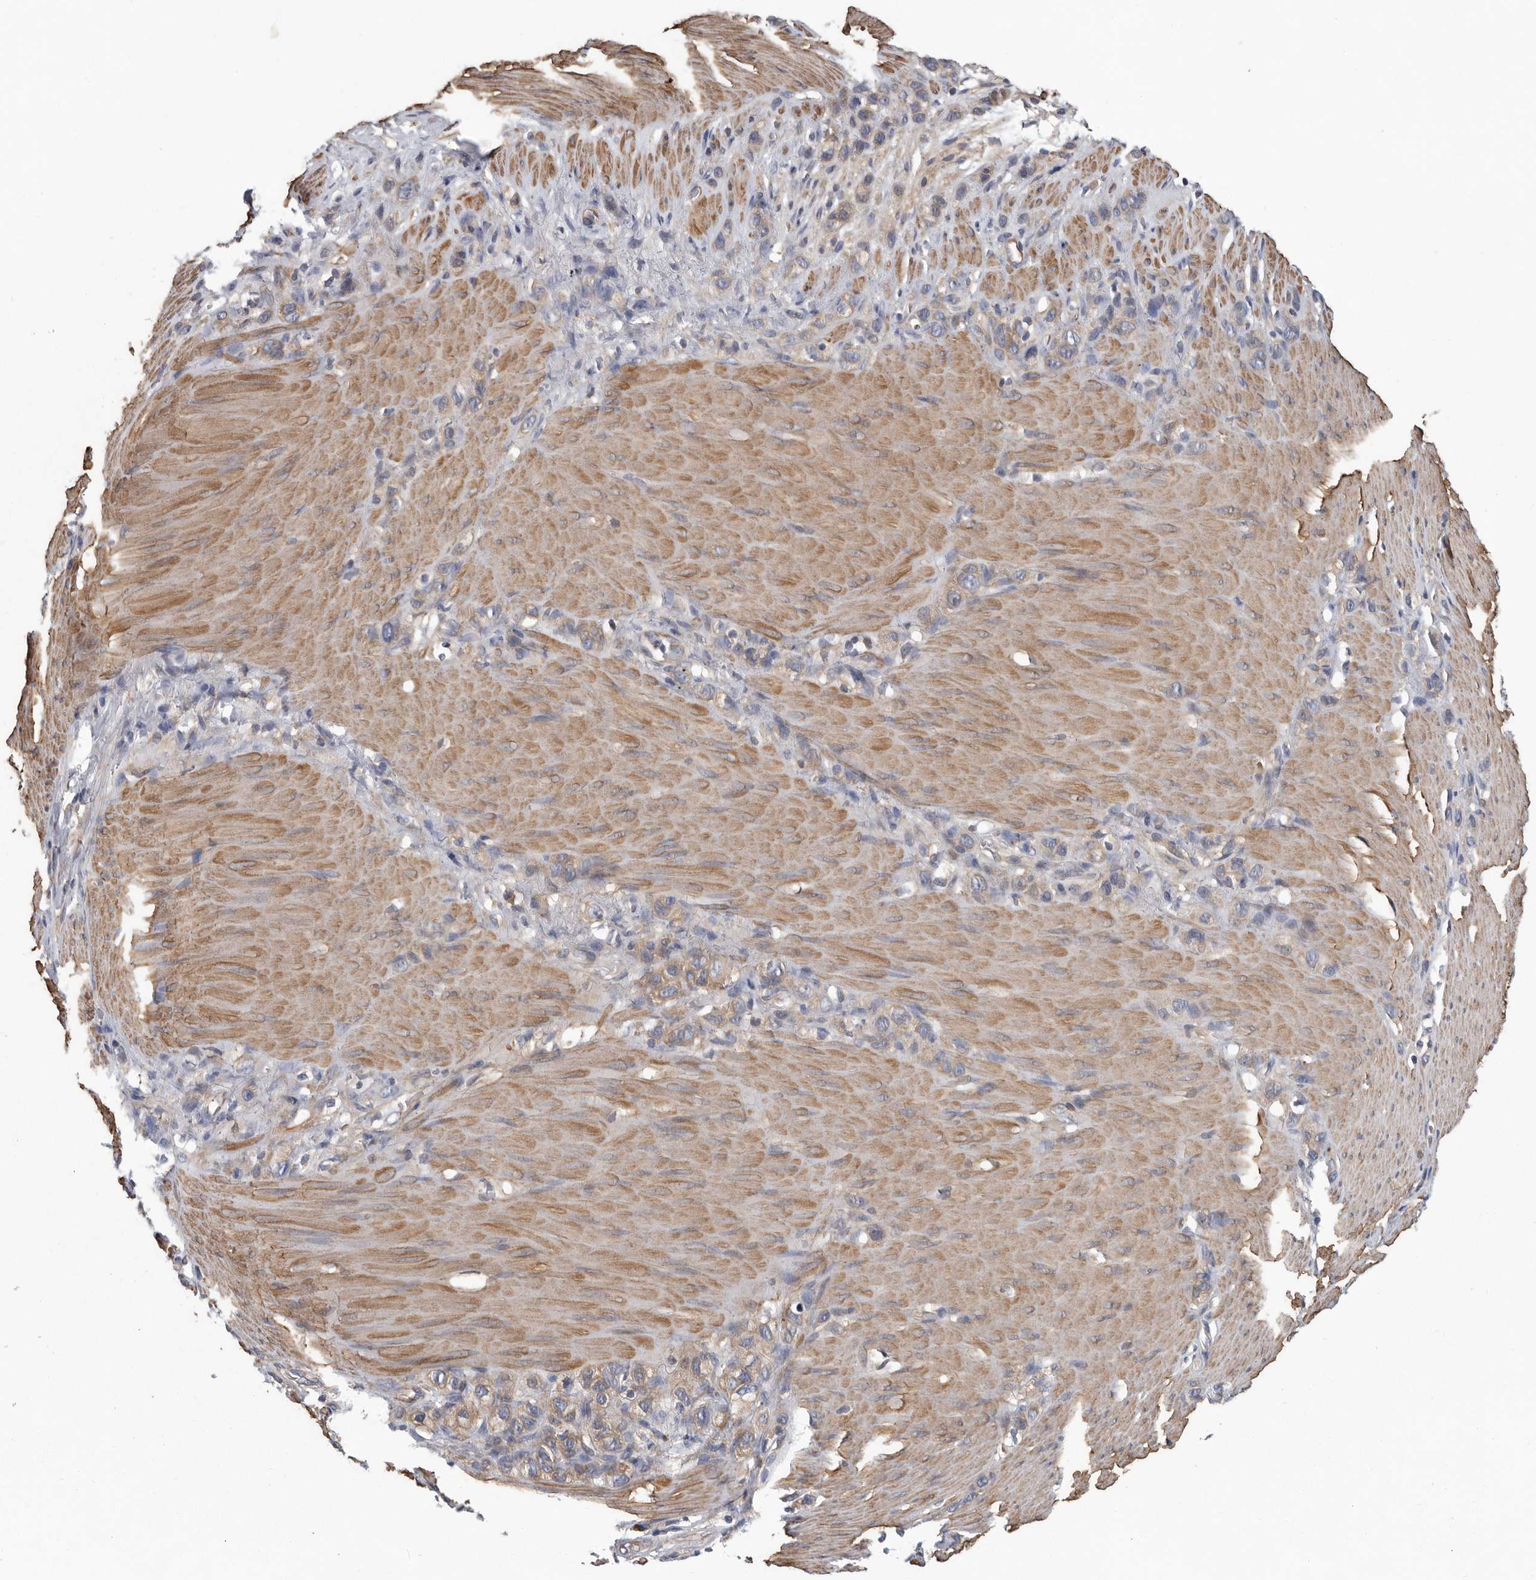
{"staining": {"intensity": "weak", "quantity": "25%-75%", "location": "cytoplasmic/membranous"}, "tissue": "stomach cancer", "cell_type": "Tumor cells", "image_type": "cancer", "snomed": [{"axis": "morphology", "description": "Normal tissue, NOS"}, {"axis": "morphology", "description": "Adenocarcinoma, NOS"}, {"axis": "morphology", "description": "Adenocarcinoma, High grade"}, {"axis": "topography", "description": "Stomach, upper"}, {"axis": "topography", "description": "Stomach"}], "caption": "Protein staining displays weak cytoplasmic/membranous staining in about 25%-75% of tumor cells in stomach cancer.", "gene": "OXR1", "patient": {"sex": "female", "age": 65}}